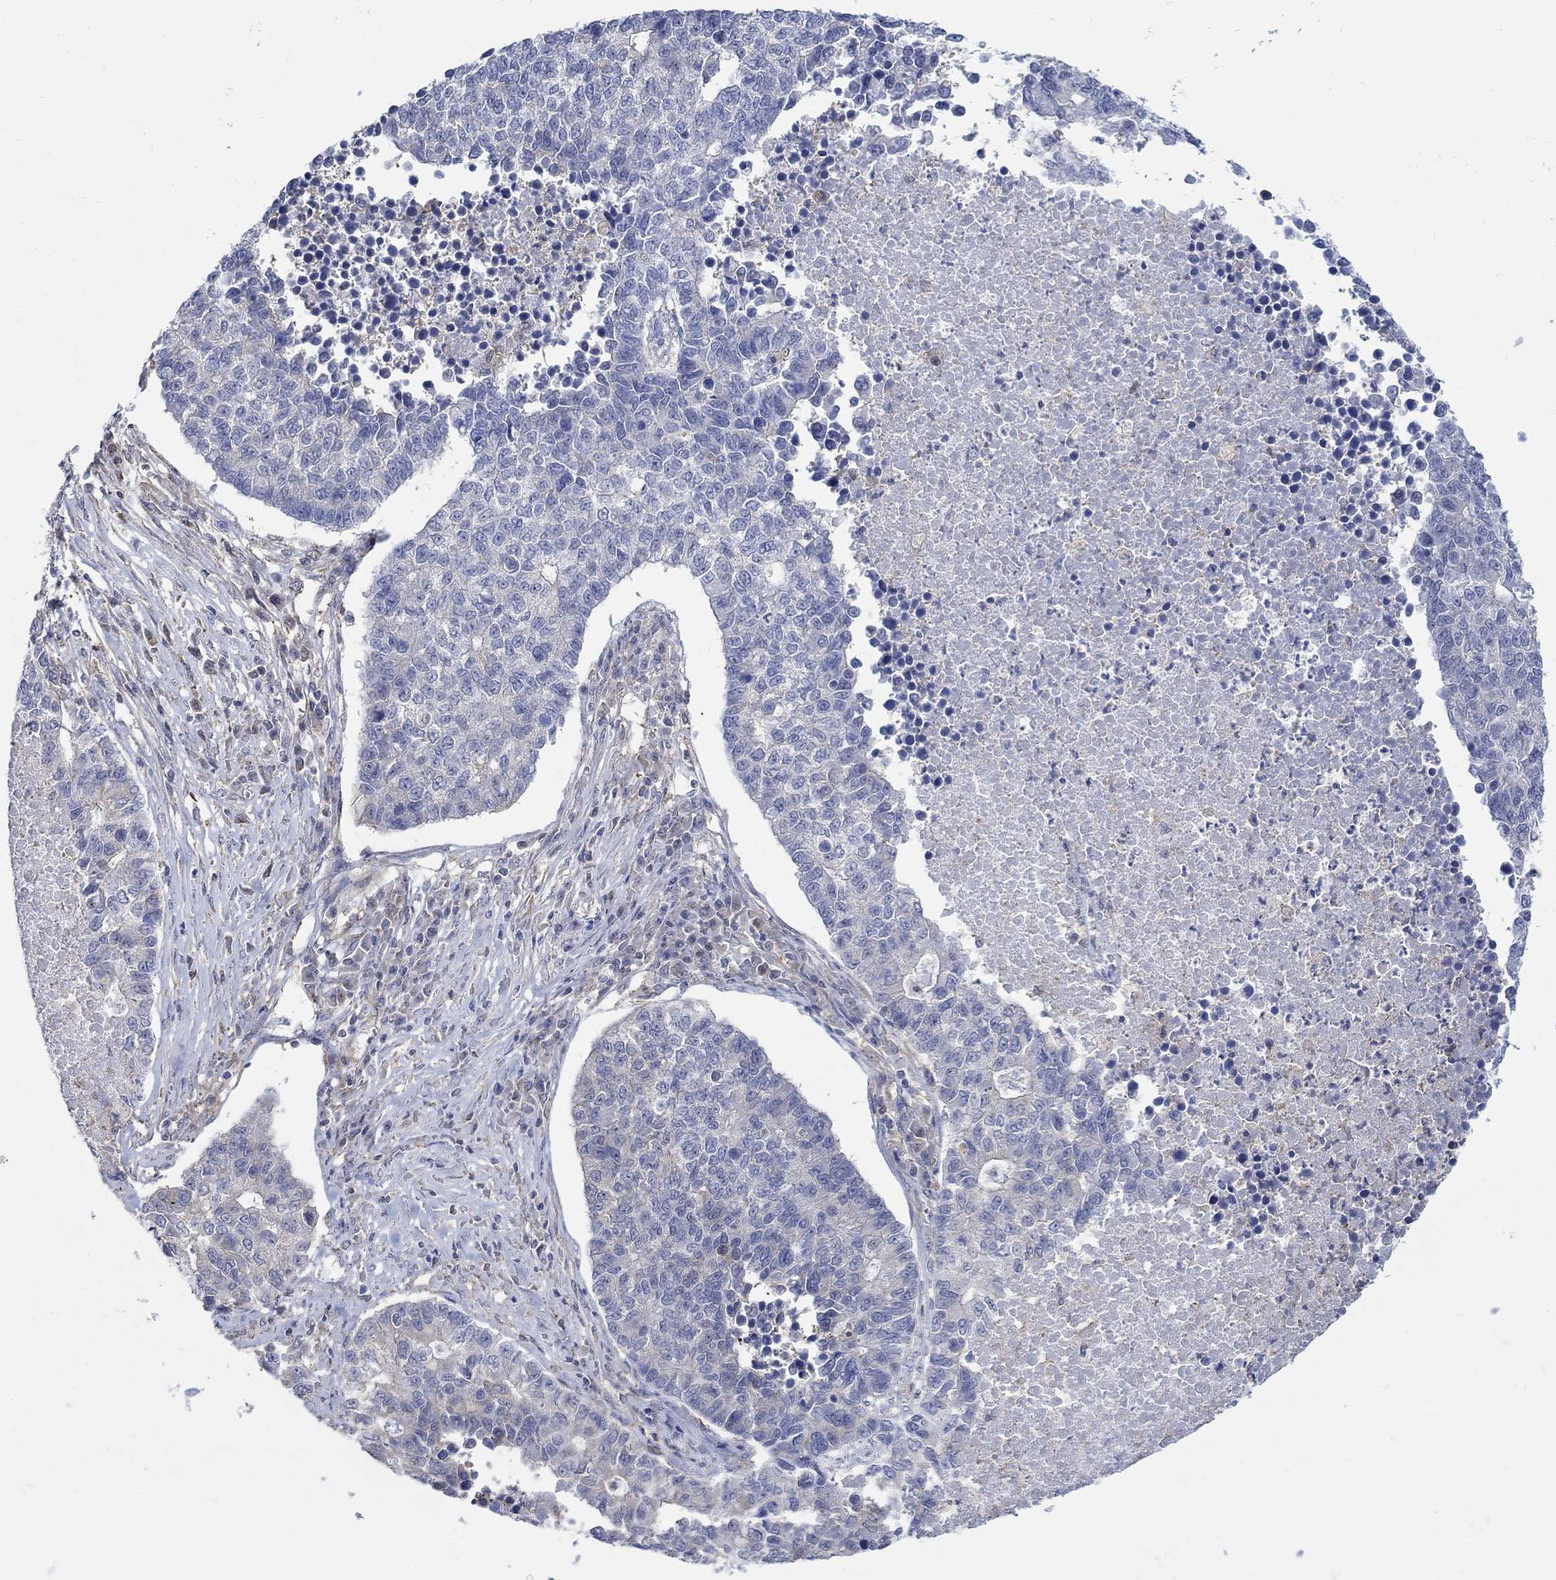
{"staining": {"intensity": "negative", "quantity": "none", "location": "none"}, "tissue": "lung cancer", "cell_type": "Tumor cells", "image_type": "cancer", "snomed": [{"axis": "morphology", "description": "Adenocarcinoma, NOS"}, {"axis": "topography", "description": "Lung"}], "caption": "Immunohistochemistry (IHC) histopathology image of neoplastic tissue: lung adenocarcinoma stained with DAB (3,3'-diaminobenzidine) shows no significant protein positivity in tumor cells.", "gene": "TEKT3", "patient": {"sex": "male", "age": 57}}